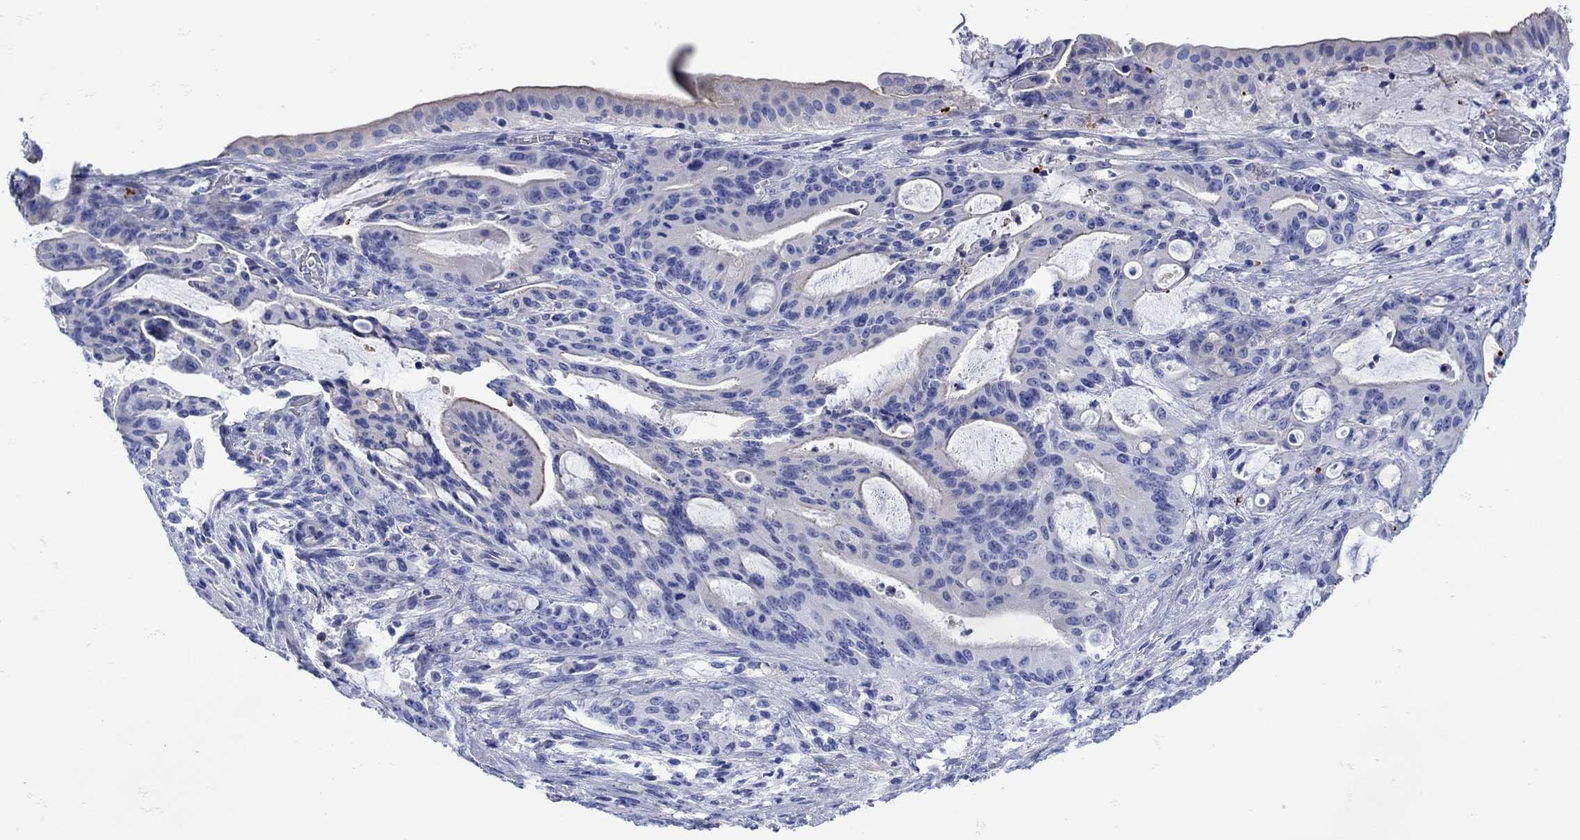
{"staining": {"intensity": "weak", "quantity": "<25%", "location": "cytoplasmic/membranous"}, "tissue": "liver cancer", "cell_type": "Tumor cells", "image_type": "cancer", "snomed": [{"axis": "morphology", "description": "Cholangiocarcinoma"}, {"axis": "topography", "description": "Liver"}], "caption": "DAB immunohistochemical staining of human liver cancer demonstrates no significant expression in tumor cells.", "gene": "ANKMY1", "patient": {"sex": "female", "age": 73}}